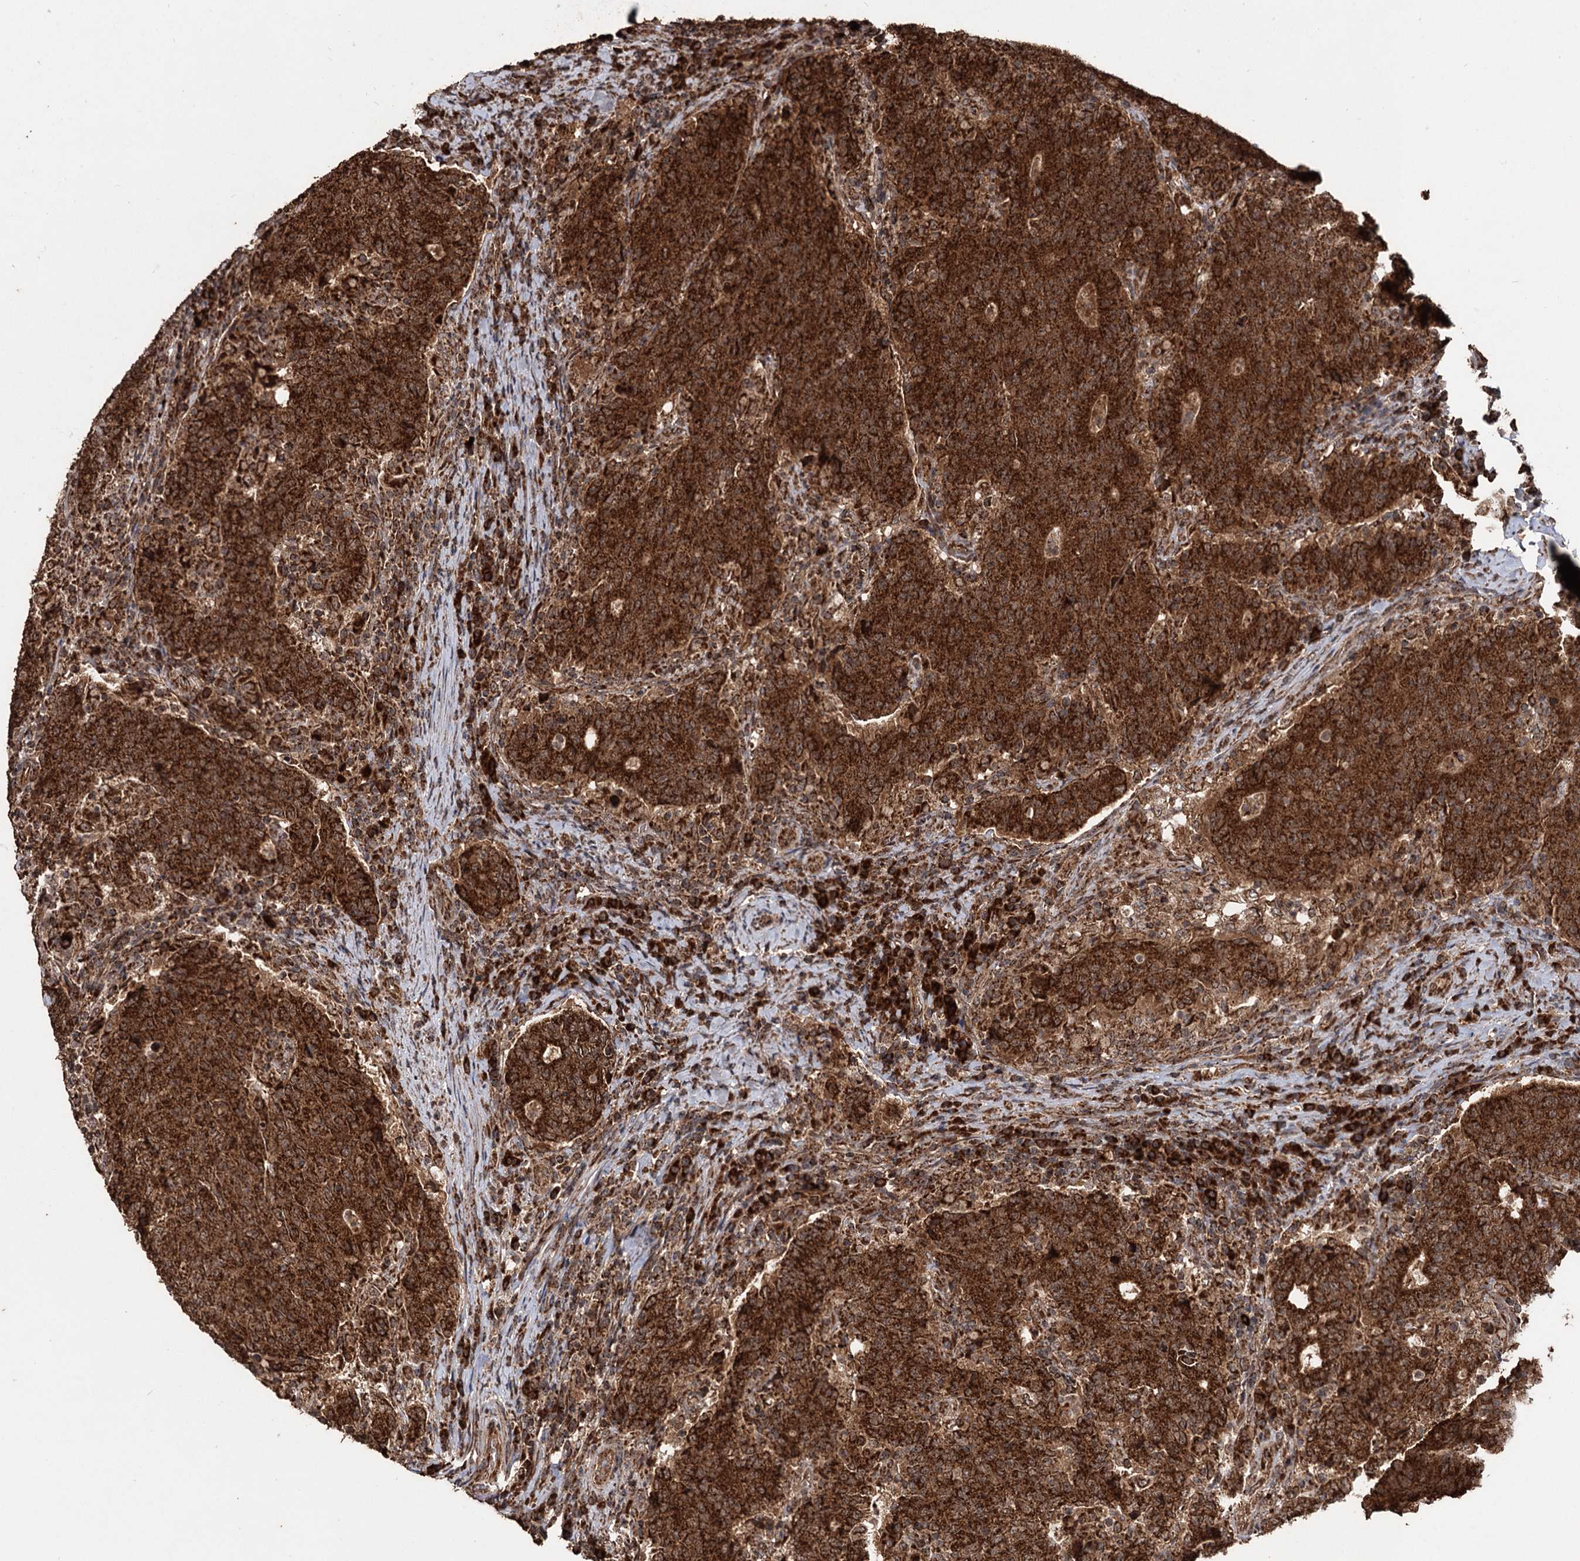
{"staining": {"intensity": "strong", "quantity": ">75%", "location": "cytoplasmic/membranous"}, "tissue": "colorectal cancer", "cell_type": "Tumor cells", "image_type": "cancer", "snomed": [{"axis": "morphology", "description": "Adenocarcinoma, NOS"}, {"axis": "topography", "description": "Colon"}], "caption": "Immunohistochemistry (IHC) histopathology image of colorectal cancer (adenocarcinoma) stained for a protein (brown), which demonstrates high levels of strong cytoplasmic/membranous positivity in approximately >75% of tumor cells.", "gene": "IPO4", "patient": {"sex": "female", "age": 75}}